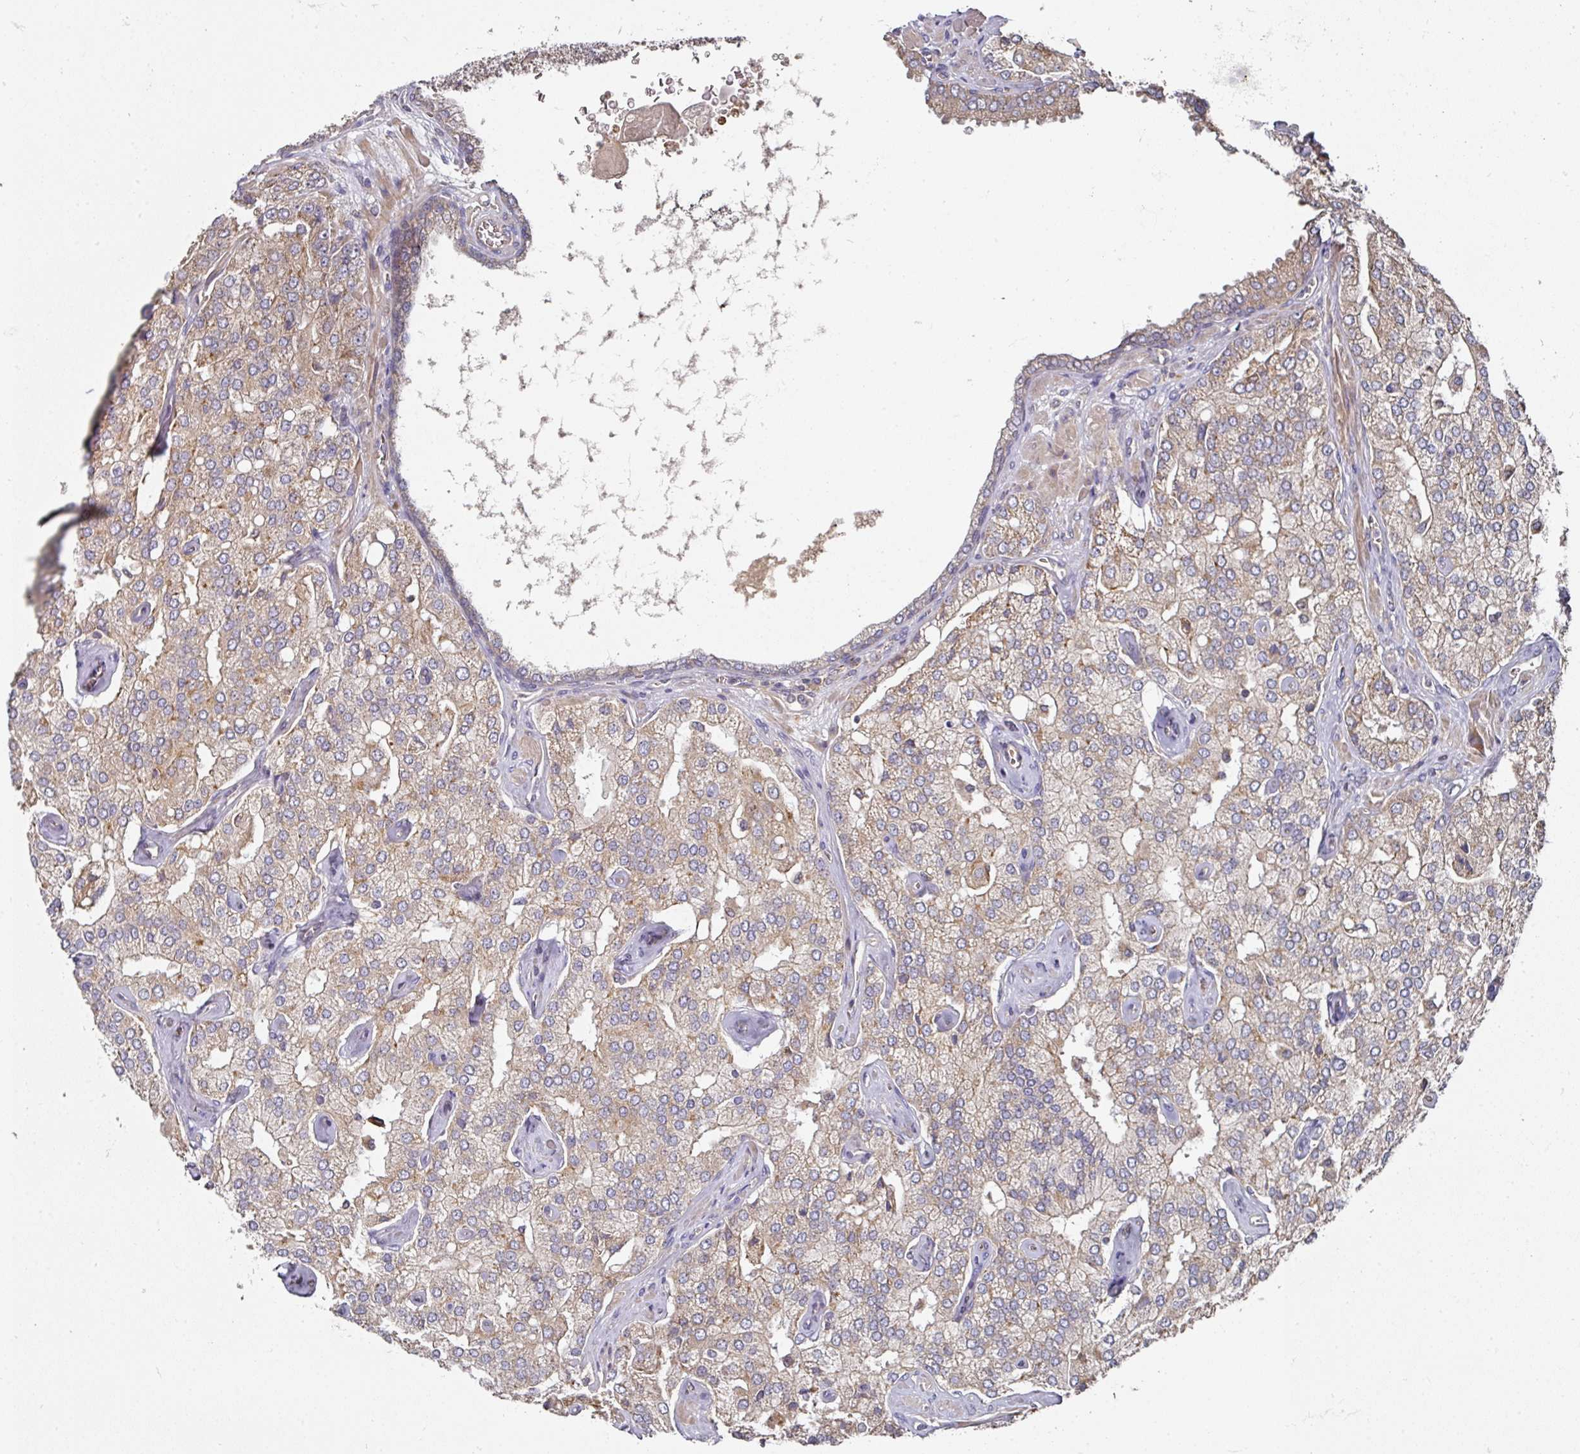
{"staining": {"intensity": "weak", "quantity": "<25%", "location": "cytoplasmic/membranous"}, "tissue": "prostate cancer", "cell_type": "Tumor cells", "image_type": "cancer", "snomed": [{"axis": "morphology", "description": "Adenocarcinoma, High grade"}, {"axis": "topography", "description": "Prostate"}], "caption": "Tumor cells are negative for brown protein staining in prostate cancer. Brightfield microscopy of immunohistochemistry stained with DAB (brown) and hematoxylin (blue), captured at high magnification.", "gene": "DNAJC7", "patient": {"sex": "male", "age": 68}}